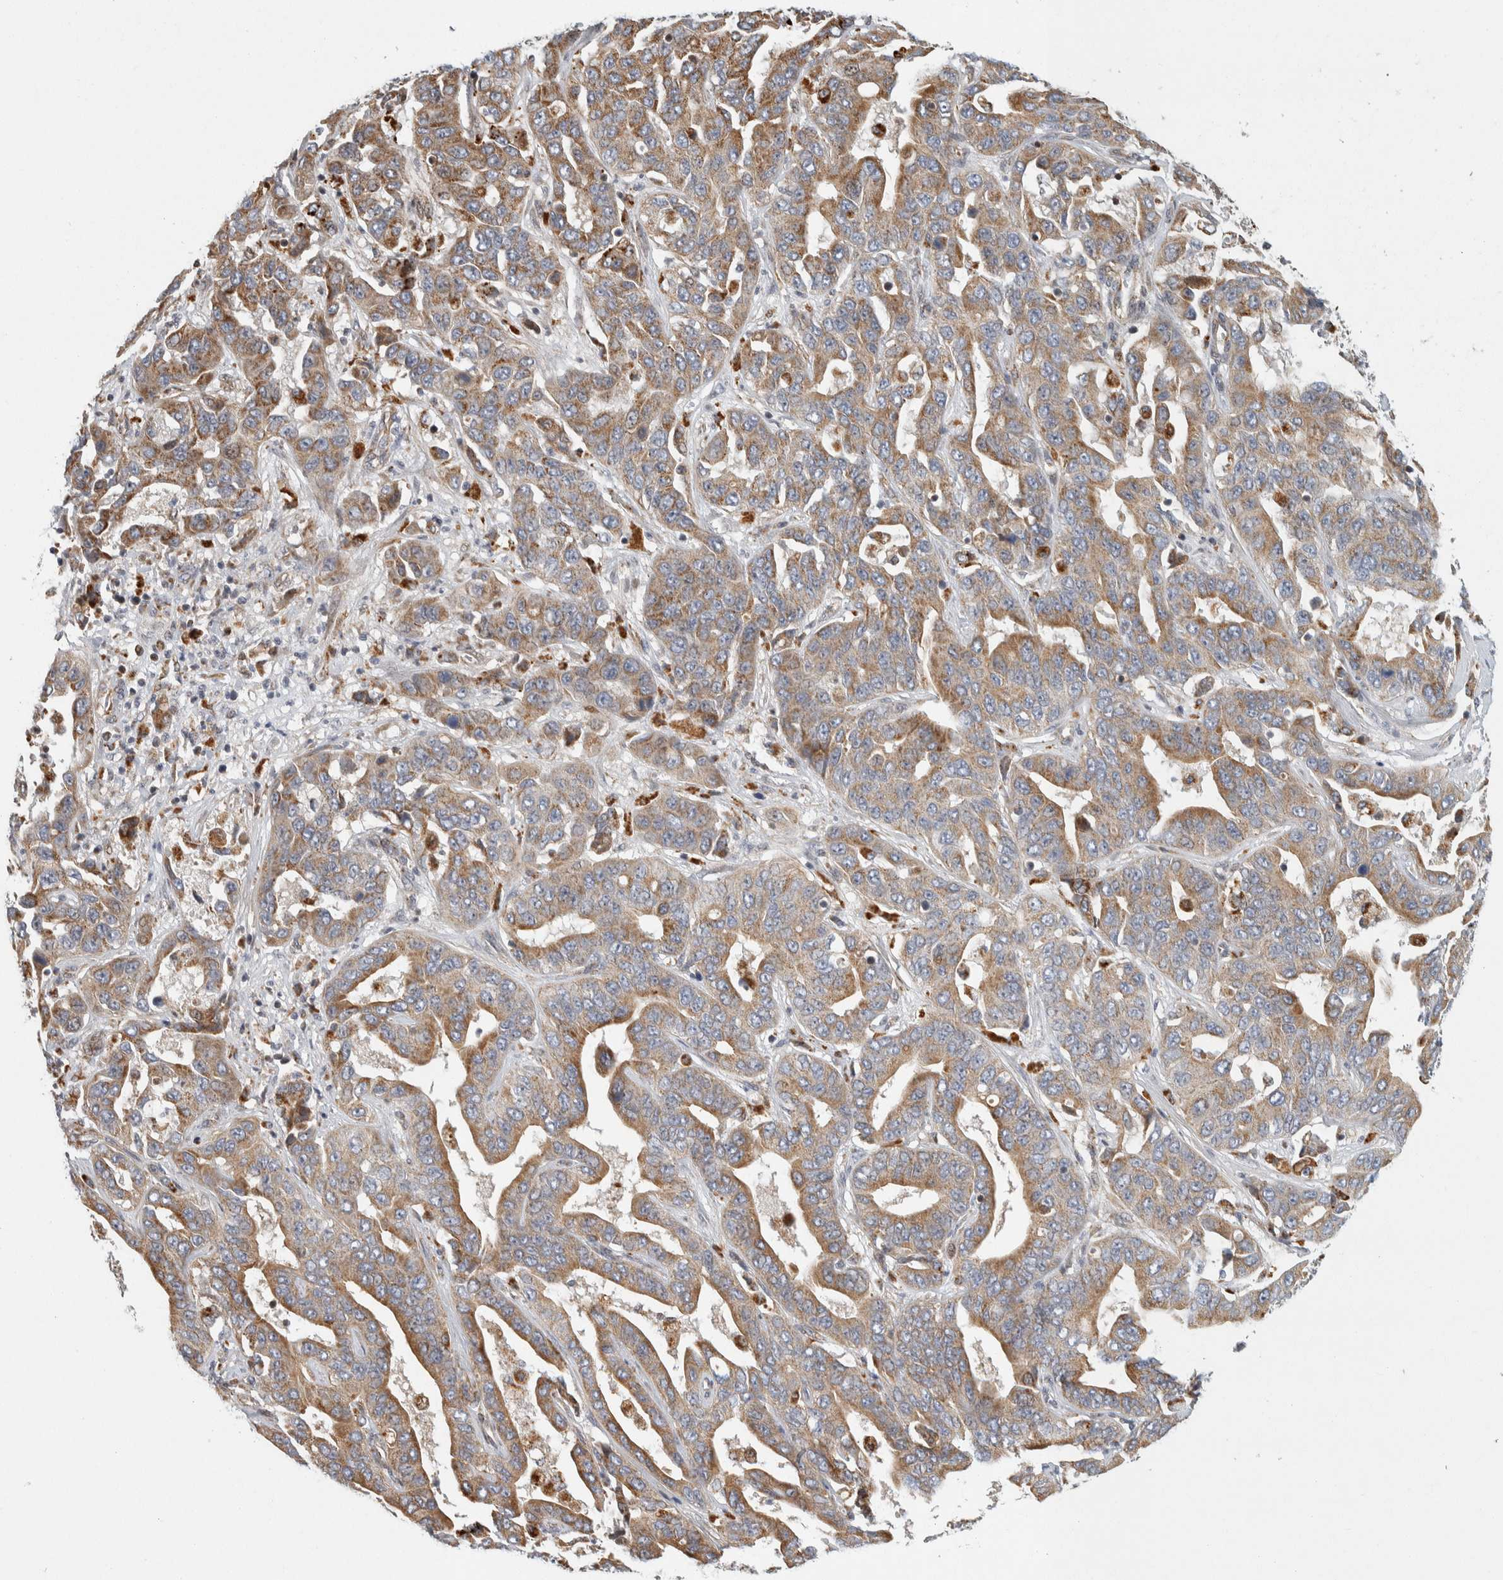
{"staining": {"intensity": "moderate", "quantity": ">75%", "location": "cytoplasmic/membranous"}, "tissue": "liver cancer", "cell_type": "Tumor cells", "image_type": "cancer", "snomed": [{"axis": "morphology", "description": "Cholangiocarcinoma"}, {"axis": "topography", "description": "Liver"}], "caption": "DAB (3,3'-diaminobenzidine) immunohistochemical staining of human liver cancer (cholangiocarcinoma) shows moderate cytoplasmic/membranous protein expression in about >75% of tumor cells. (brown staining indicates protein expression, while blue staining denotes nuclei).", "gene": "AFP", "patient": {"sex": "female", "age": 52}}